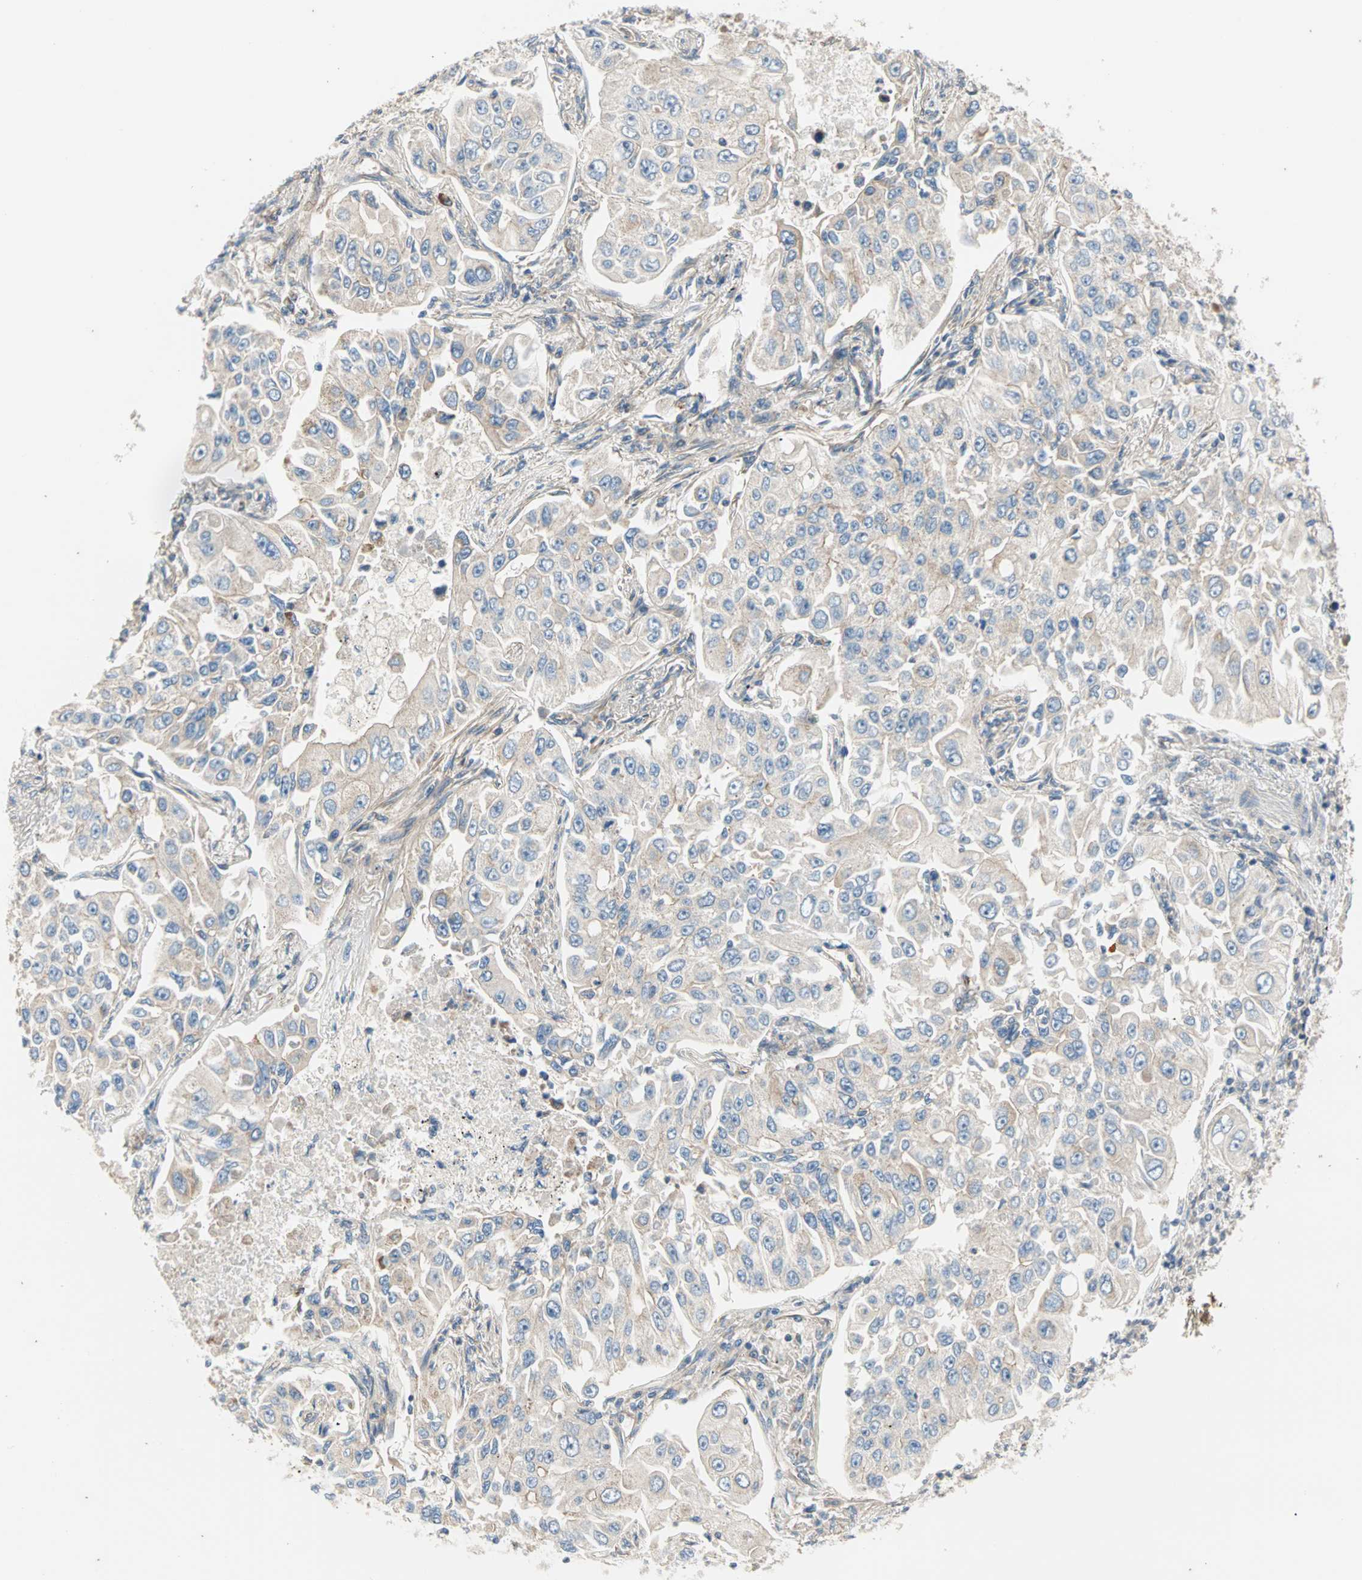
{"staining": {"intensity": "weak", "quantity": "<25%", "location": "cytoplasmic/membranous"}, "tissue": "lung cancer", "cell_type": "Tumor cells", "image_type": "cancer", "snomed": [{"axis": "morphology", "description": "Adenocarcinoma, NOS"}, {"axis": "topography", "description": "Lung"}], "caption": "Immunohistochemical staining of lung cancer (adenocarcinoma) demonstrates no significant expression in tumor cells.", "gene": "PDE8A", "patient": {"sex": "male", "age": 84}}